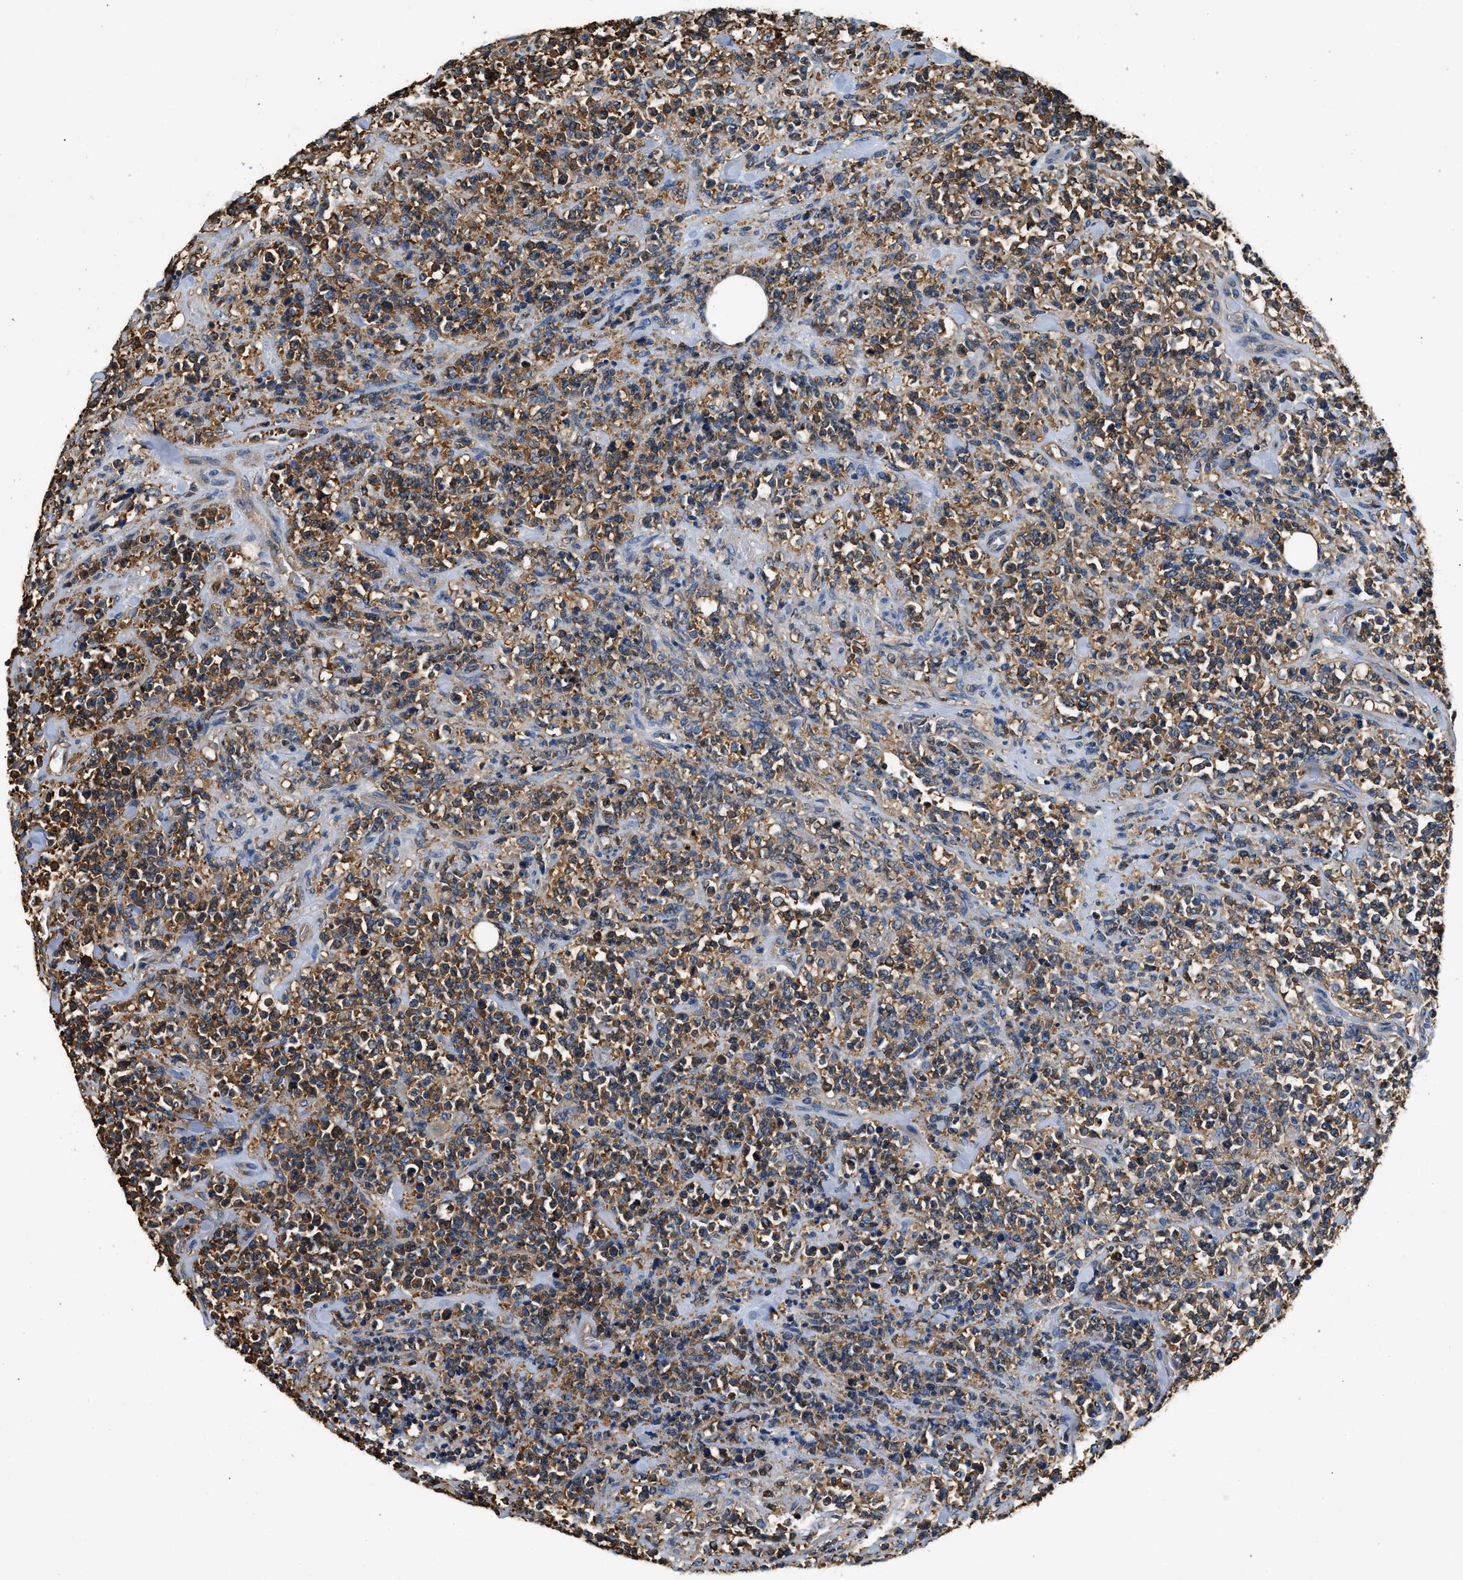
{"staining": {"intensity": "moderate", "quantity": ">75%", "location": "cytoplasmic/membranous"}, "tissue": "lymphoma", "cell_type": "Tumor cells", "image_type": "cancer", "snomed": [{"axis": "morphology", "description": "Malignant lymphoma, non-Hodgkin's type, High grade"}, {"axis": "topography", "description": "Soft tissue"}], "caption": "Protein staining by IHC demonstrates moderate cytoplasmic/membranous positivity in about >75% of tumor cells in high-grade malignant lymphoma, non-Hodgkin's type.", "gene": "PPP2R1B", "patient": {"sex": "male", "age": 18}}